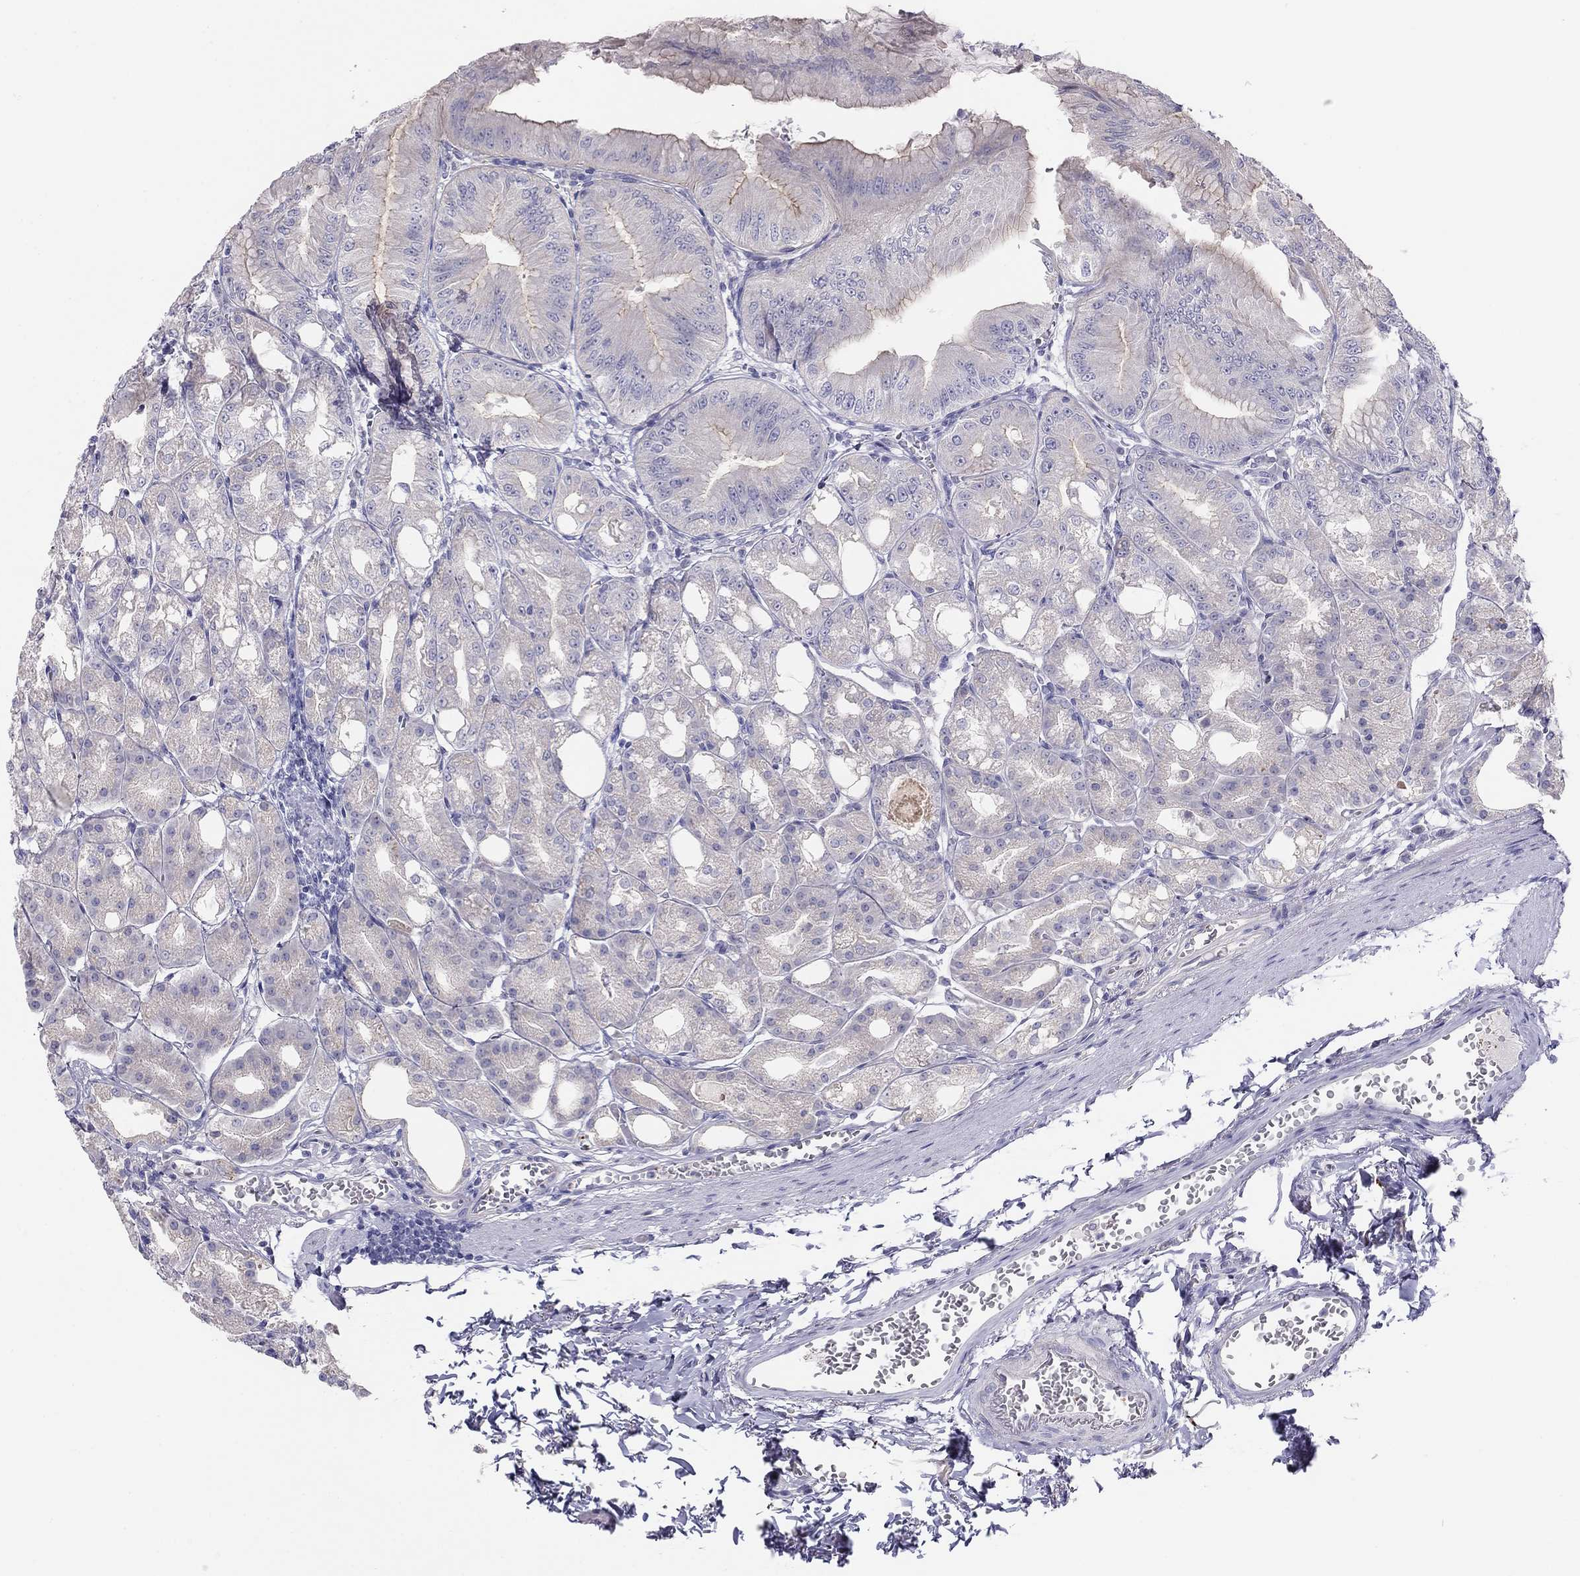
{"staining": {"intensity": "moderate", "quantity": "<25%", "location": "cytoplasmic/membranous"}, "tissue": "stomach", "cell_type": "Glandular cells", "image_type": "normal", "snomed": [{"axis": "morphology", "description": "Normal tissue, NOS"}, {"axis": "topography", "description": "Stomach"}], "caption": "Immunohistochemistry (IHC) of benign human stomach exhibits low levels of moderate cytoplasmic/membranous positivity in approximately <25% of glandular cells.", "gene": "MGAT4C", "patient": {"sex": "male", "age": 71}}